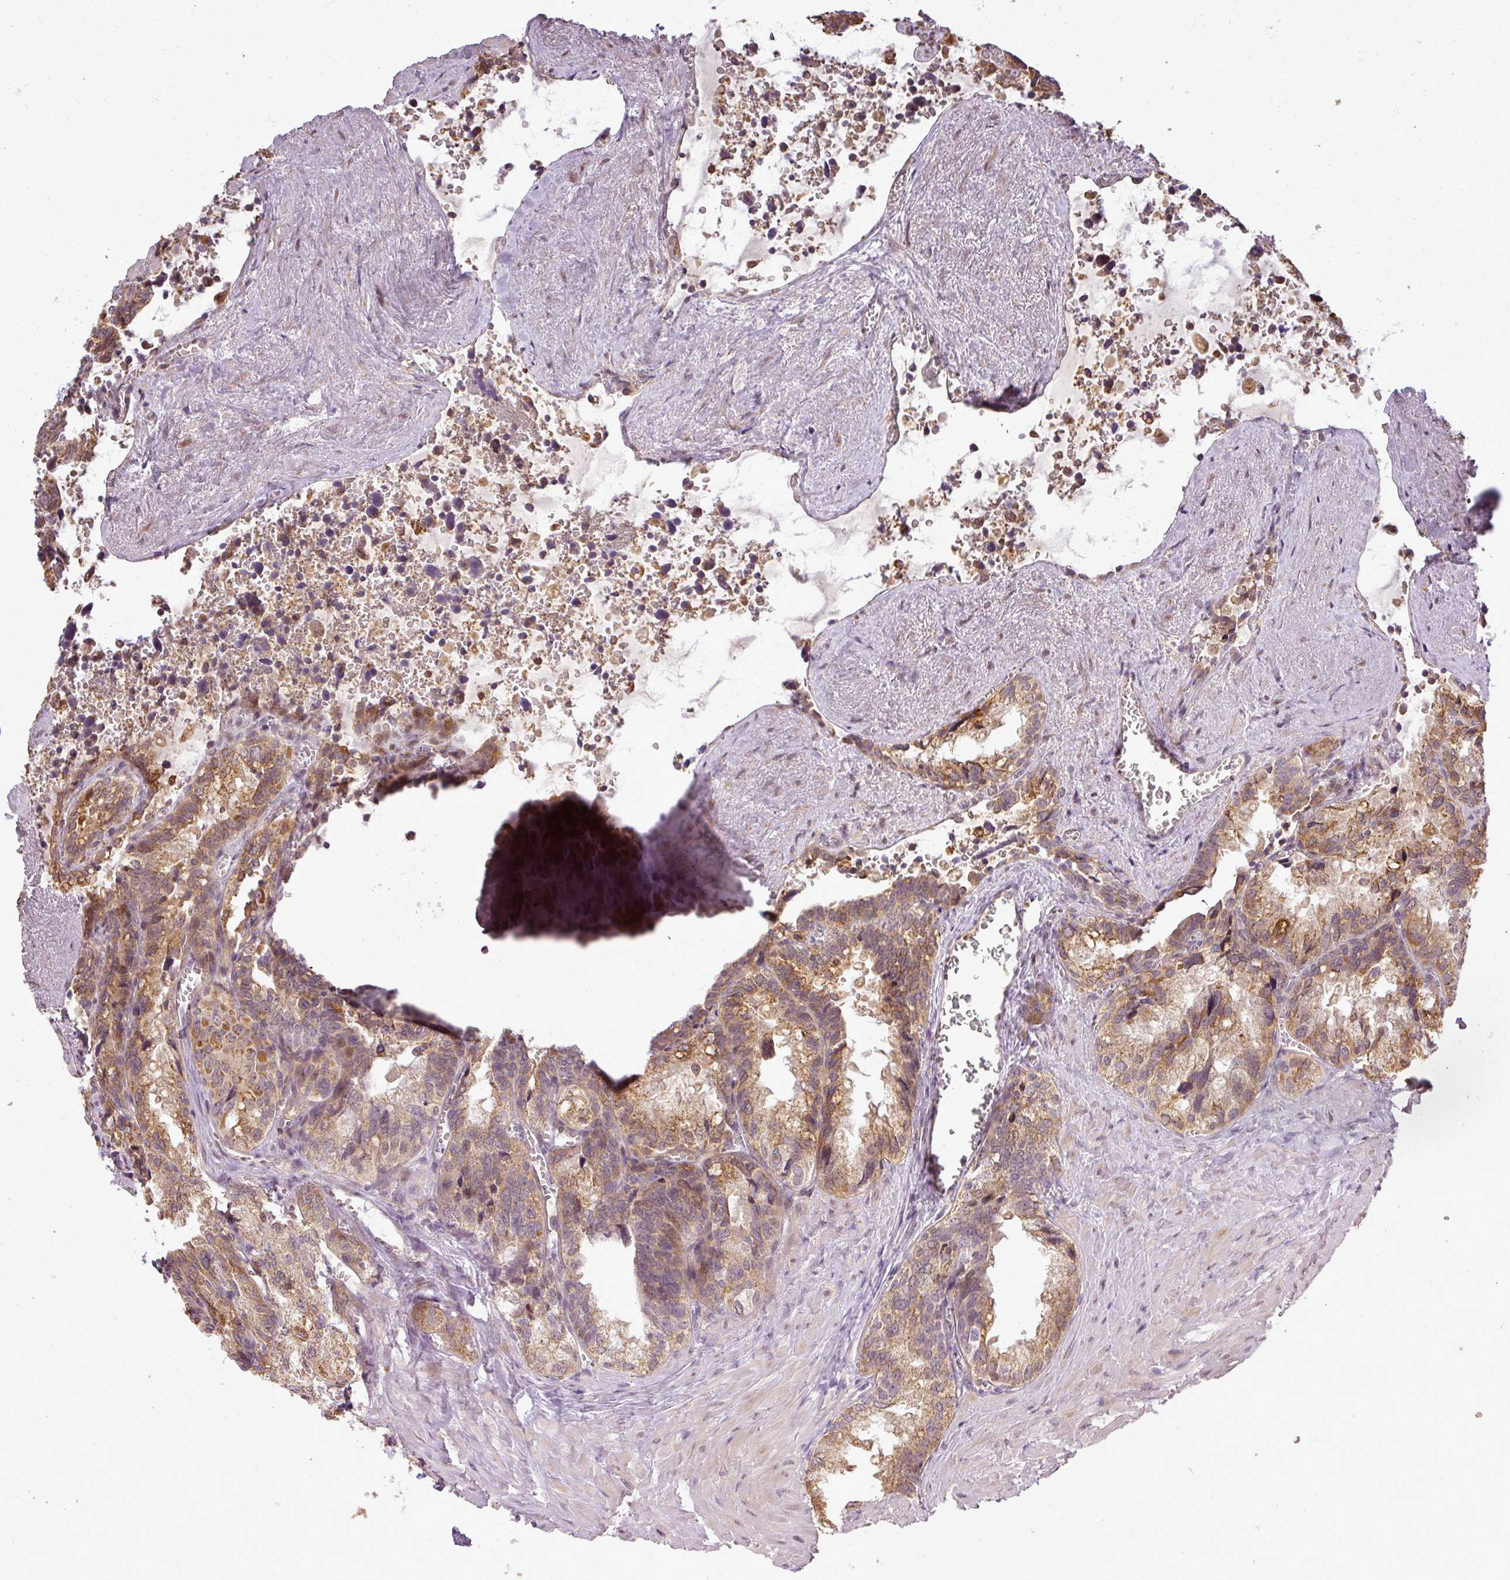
{"staining": {"intensity": "moderate", "quantity": ">75%", "location": "cytoplasmic/membranous"}, "tissue": "seminal vesicle", "cell_type": "Glandular cells", "image_type": "normal", "snomed": [{"axis": "morphology", "description": "Normal tissue, NOS"}, {"axis": "topography", "description": "Seminal veicle"}], "caption": "High-magnification brightfield microscopy of benign seminal vesicle stained with DAB (3,3'-diaminobenzidine) (brown) and counterstained with hematoxylin (blue). glandular cells exhibit moderate cytoplasmic/membranous expression is seen in approximately>75% of cells. The staining is performed using DAB brown chromogen to label protein expression. The nuclei are counter-stained blue using hematoxylin.", "gene": "FAIM", "patient": {"sex": "male", "age": 68}}